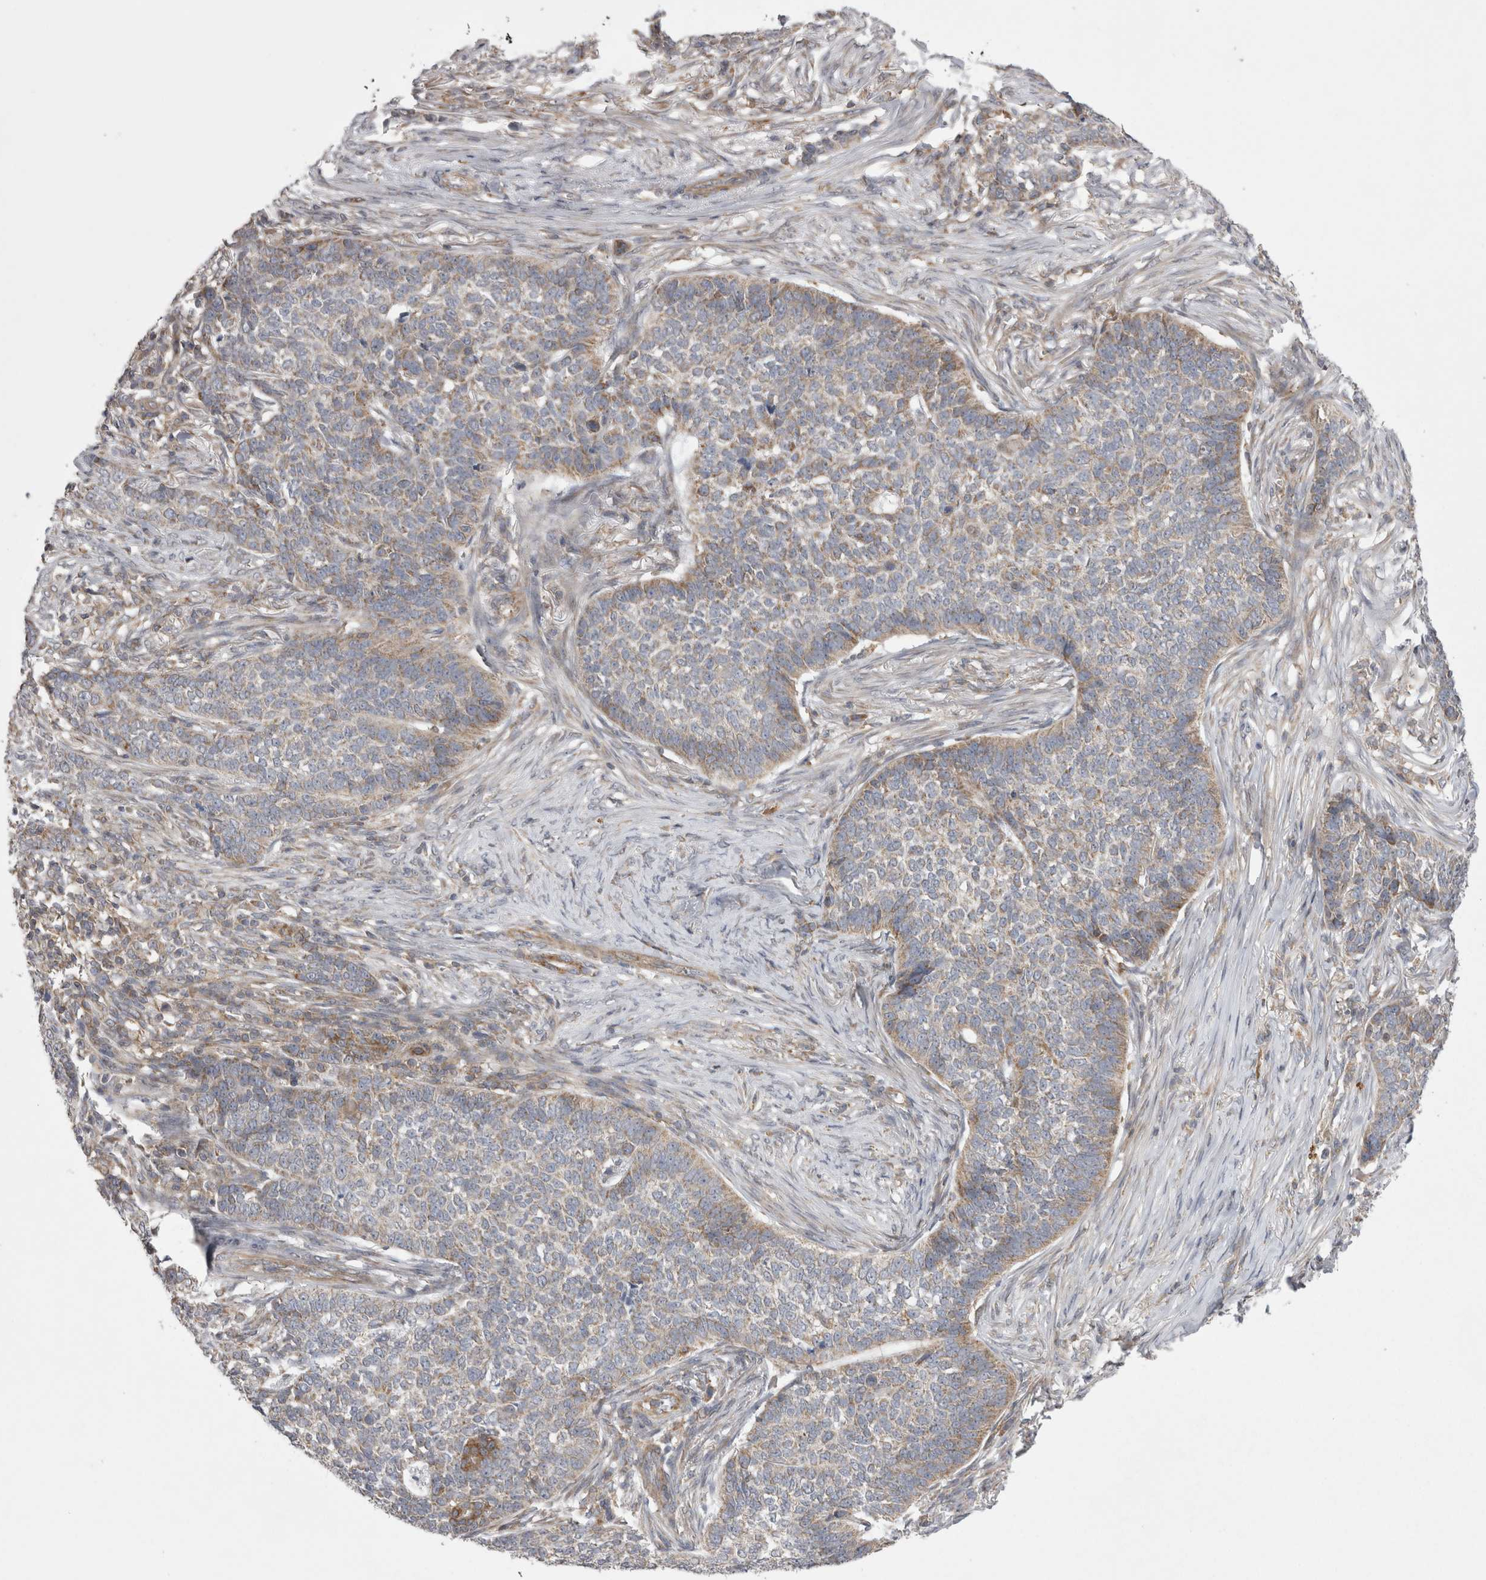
{"staining": {"intensity": "weak", "quantity": "25%-75%", "location": "cytoplasmic/membranous"}, "tissue": "skin cancer", "cell_type": "Tumor cells", "image_type": "cancer", "snomed": [{"axis": "morphology", "description": "Basal cell carcinoma"}, {"axis": "topography", "description": "Skin"}], "caption": "Basal cell carcinoma (skin) stained with a protein marker demonstrates weak staining in tumor cells.", "gene": "TSPOAP1", "patient": {"sex": "male", "age": 85}}